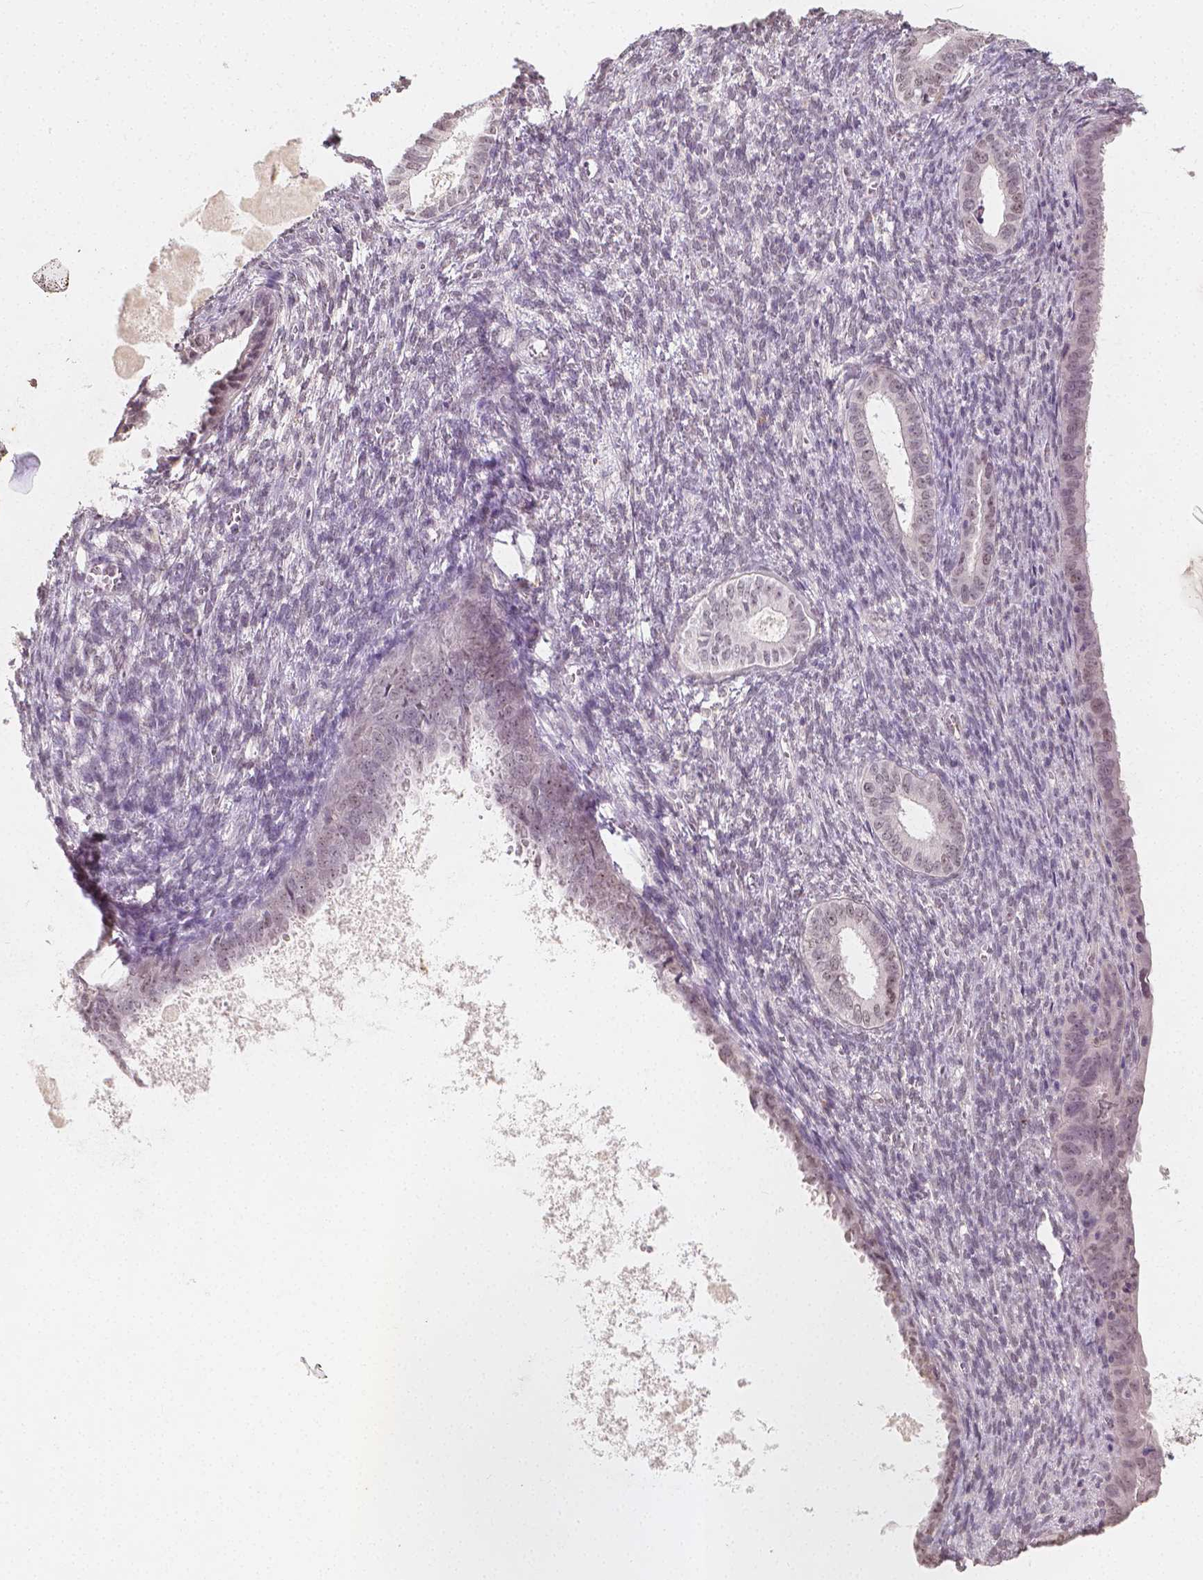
{"staining": {"intensity": "weak", "quantity": "25%-75%", "location": "nuclear"}, "tissue": "endometrial cancer", "cell_type": "Tumor cells", "image_type": "cancer", "snomed": [{"axis": "morphology", "description": "Adenocarcinoma, NOS"}, {"axis": "topography", "description": "Endometrium"}], "caption": "An IHC image of tumor tissue is shown. Protein staining in brown shows weak nuclear positivity in adenocarcinoma (endometrial) within tumor cells.", "gene": "NOLC1", "patient": {"sex": "female", "age": 86}}